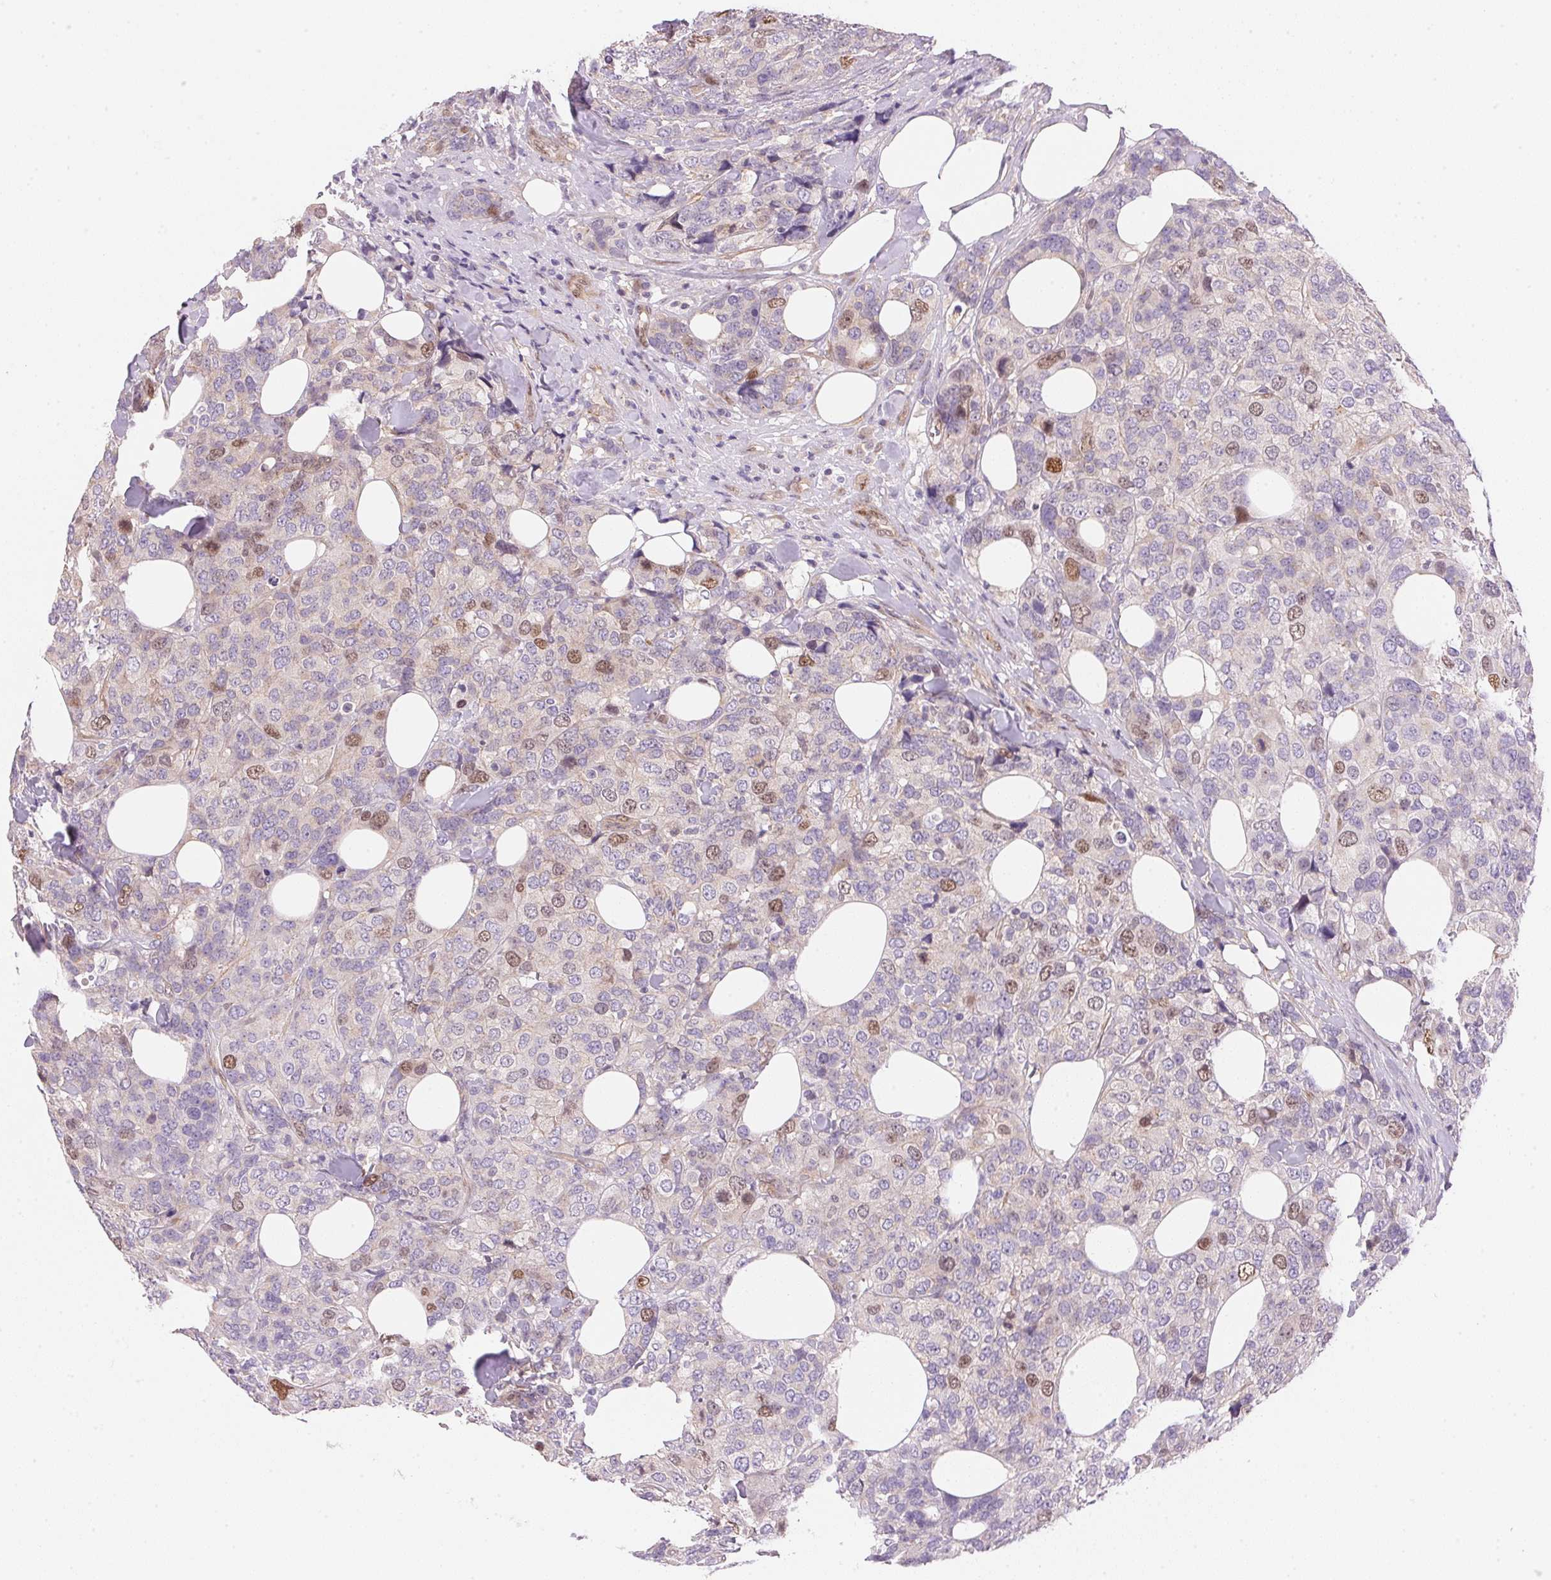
{"staining": {"intensity": "moderate", "quantity": "<25%", "location": "nuclear"}, "tissue": "breast cancer", "cell_type": "Tumor cells", "image_type": "cancer", "snomed": [{"axis": "morphology", "description": "Lobular carcinoma"}, {"axis": "topography", "description": "Breast"}], "caption": "Immunohistochemical staining of breast lobular carcinoma demonstrates low levels of moderate nuclear staining in about <25% of tumor cells.", "gene": "SMTN", "patient": {"sex": "female", "age": 59}}